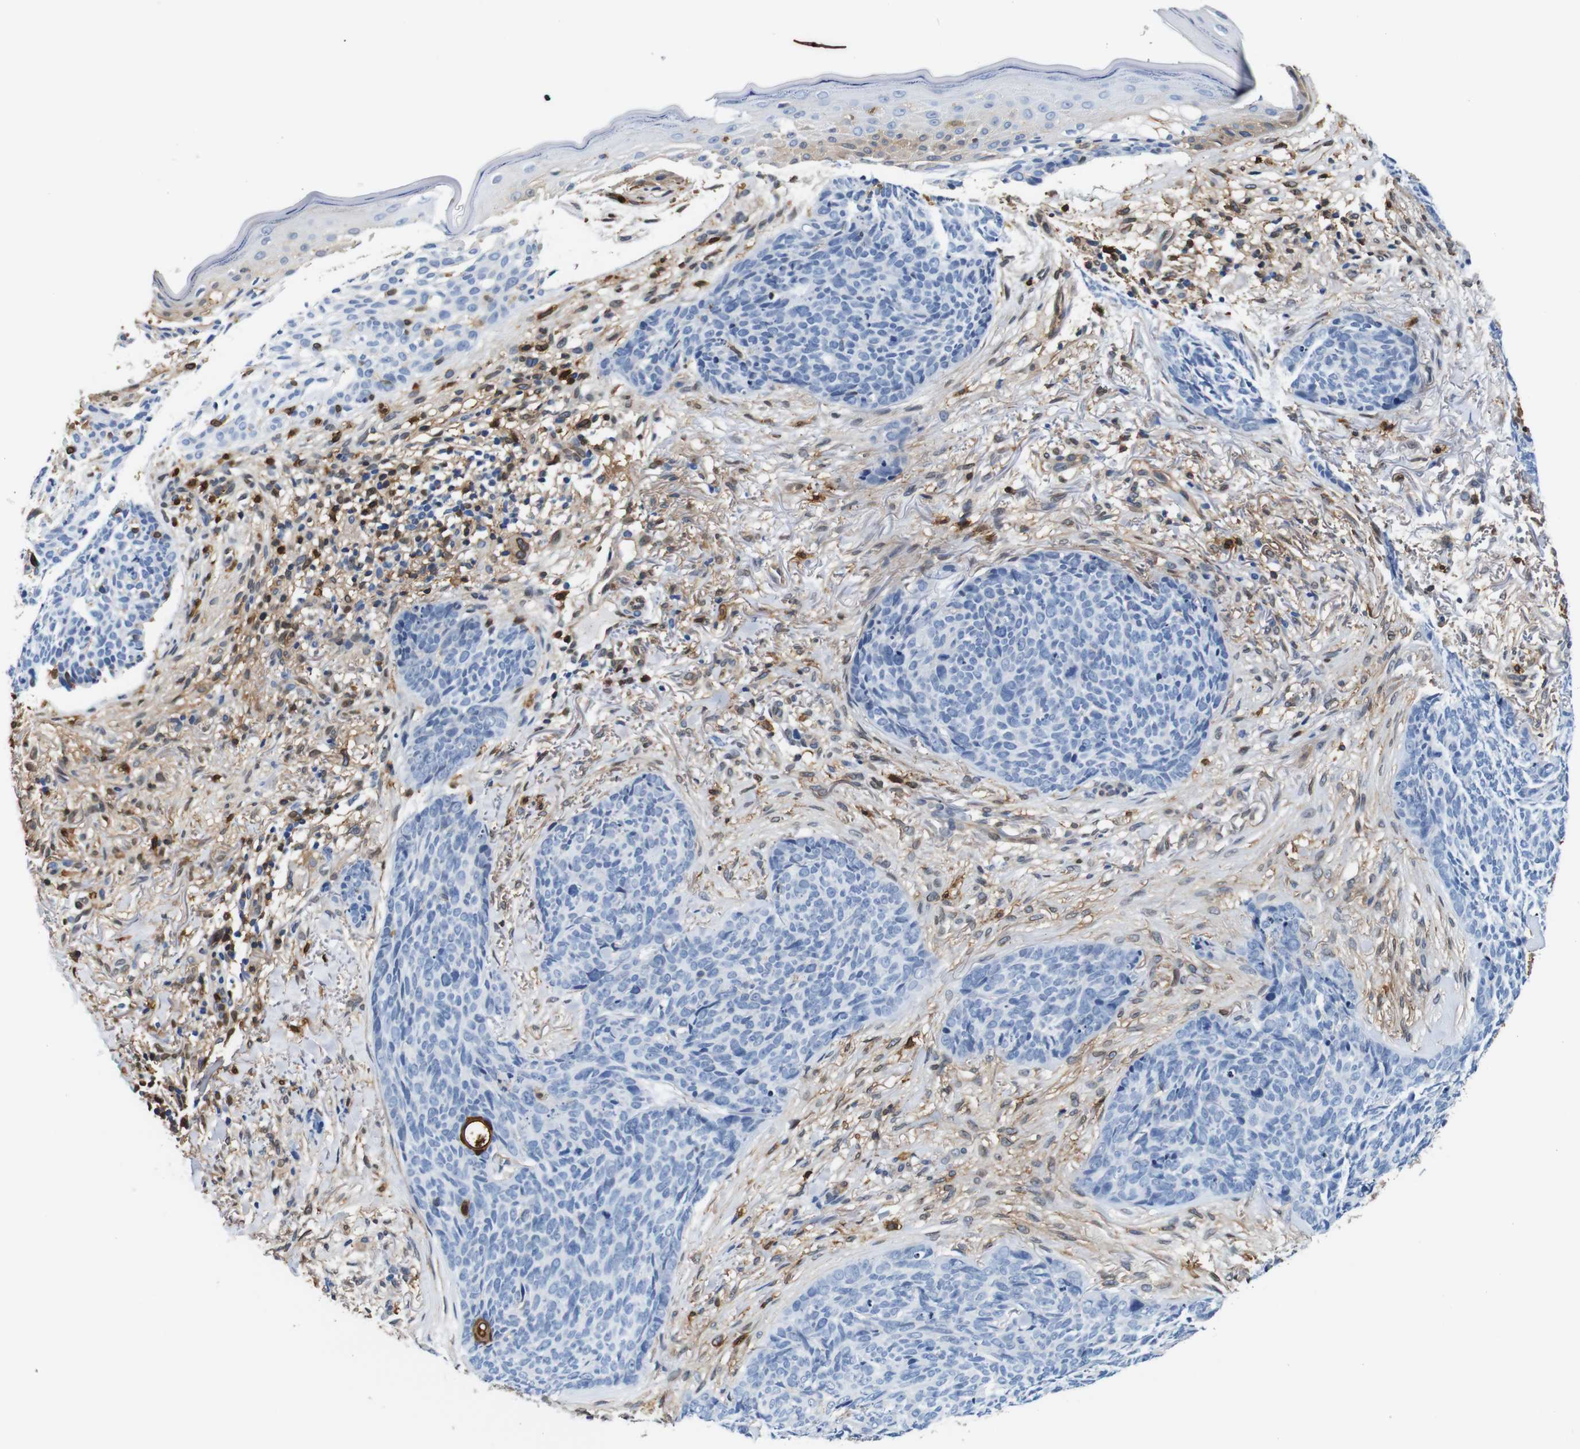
{"staining": {"intensity": "negative", "quantity": "none", "location": "none"}, "tissue": "skin cancer", "cell_type": "Tumor cells", "image_type": "cancer", "snomed": [{"axis": "morphology", "description": "Basal cell carcinoma"}, {"axis": "topography", "description": "Skin"}], "caption": "Tumor cells show no significant positivity in basal cell carcinoma (skin).", "gene": "ANXA1", "patient": {"sex": "female", "age": 70}}